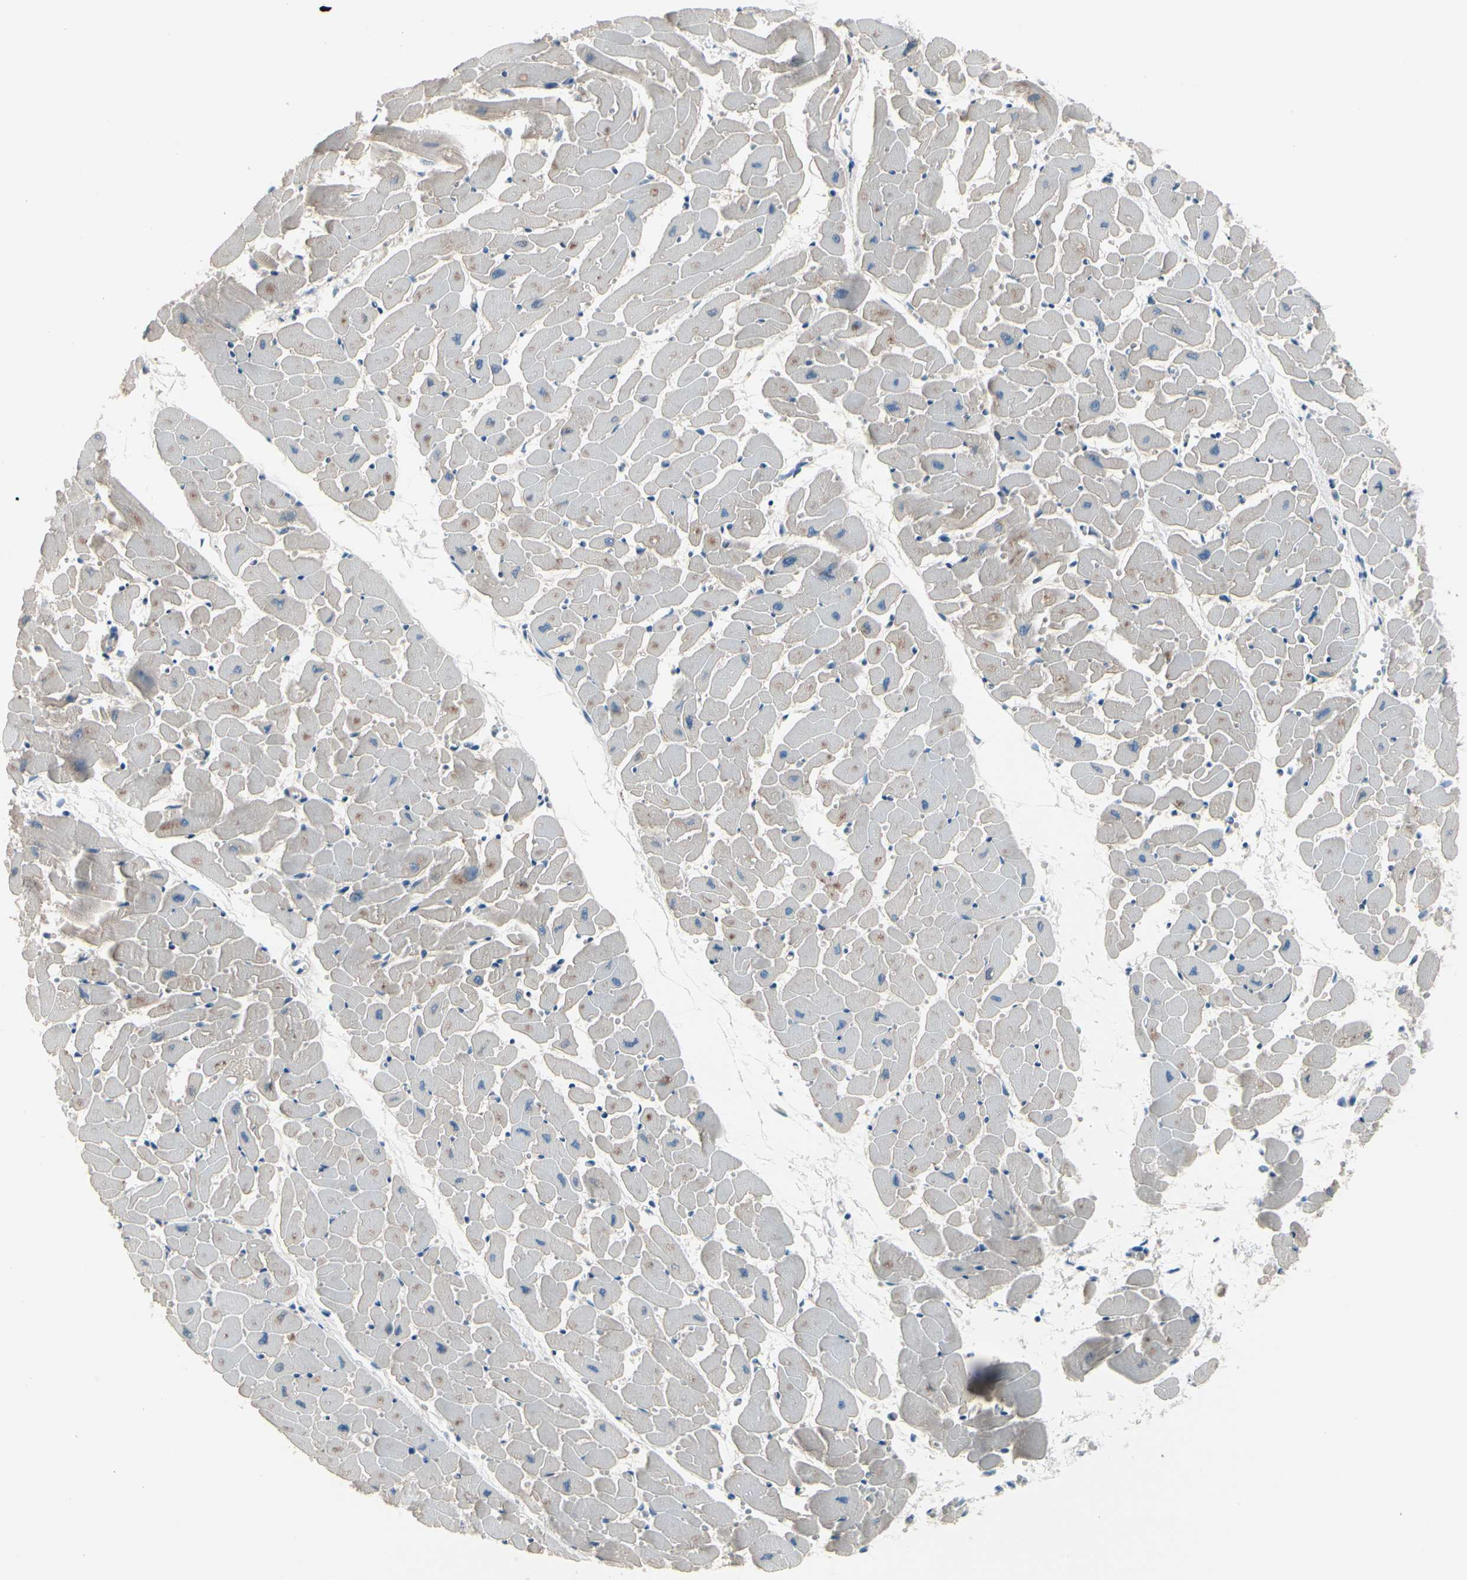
{"staining": {"intensity": "weak", "quantity": "<25%", "location": "cytoplasmic/membranous"}, "tissue": "heart muscle", "cell_type": "Cardiomyocytes", "image_type": "normal", "snomed": [{"axis": "morphology", "description": "Normal tissue, NOS"}, {"axis": "topography", "description": "Heart"}], "caption": "A photomicrograph of heart muscle stained for a protein exhibits no brown staining in cardiomyocytes.", "gene": "PGR", "patient": {"sex": "female", "age": 19}}